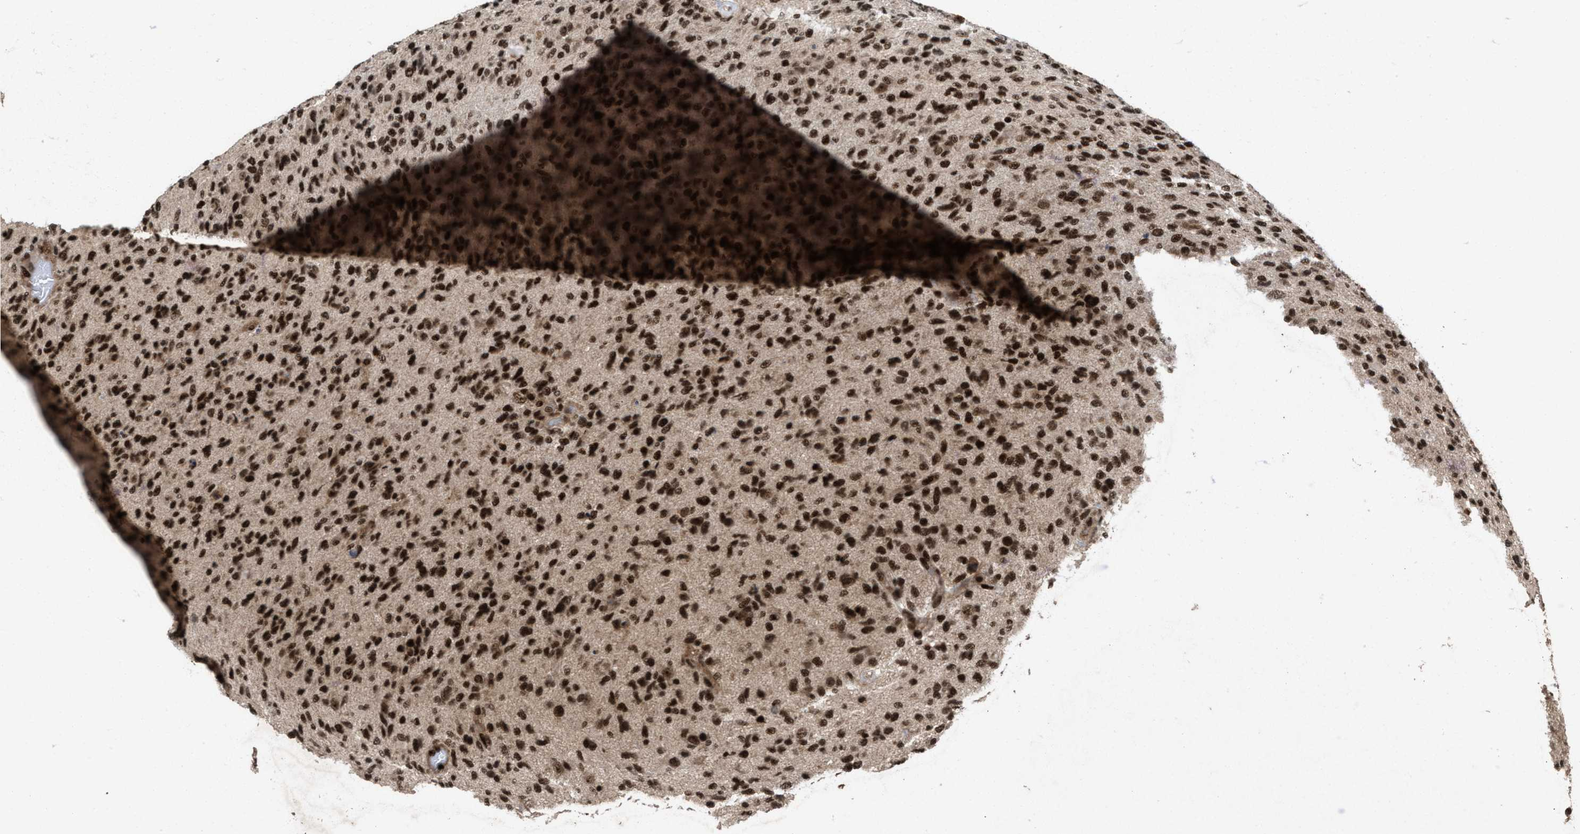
{"staining": {"intensity": "strong", "quantity": ">75%", "location": "nuclear"}, "tissue": "glioma", "cell_type": "Tumor cells", "image_type": "cancer", "snomed": [{"axis": "morphology", "description": "Glioma, malignant, High grade"}, {"axis": "topography", "description": "Brain"}], "caption": "Immunohistochemistry (IHC) histopathology image of malignant high-grade glioma stained for a protein (brown), which exhibits high levels of strong nuclear positivity in about >75% of tumor cells.", "gene": "WIZ", "patient": {"sex": "male", "age": 71}}